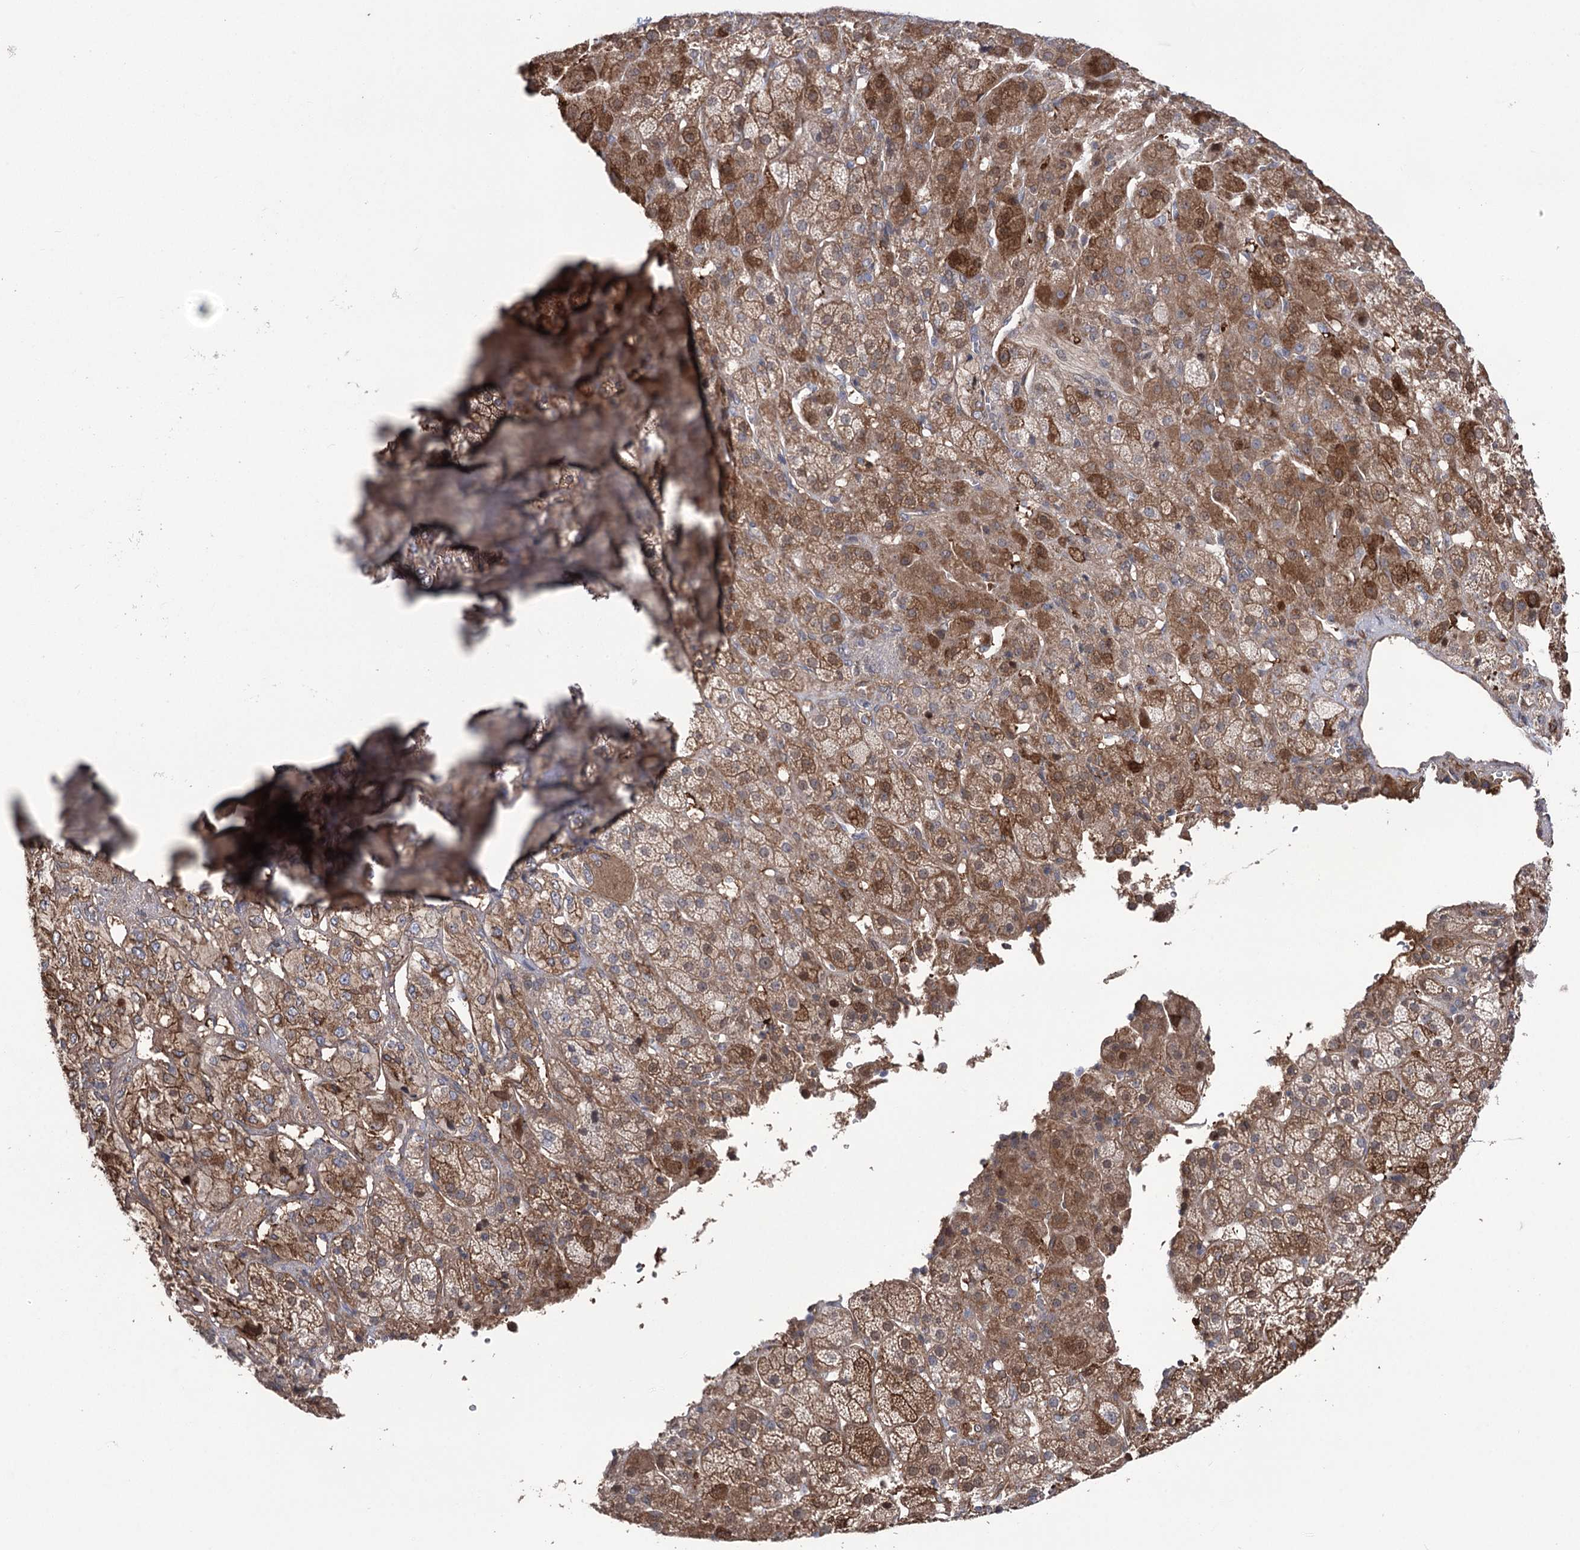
{"staining": {"intensity": "moderate", "quantity": ">75%", "location": "cytoplasmic/membranous"}, "tissue": "adrenal gland", "cell_type": "Glandular cells", "image_type": "normal", "snomed": [{"axis": "morphology", "description": "Normal tissue, NOS"}, {"axis": "topography", "description": "Adrenal gland"}], "caption": "Immunohistochemical staining of normal human adrenal gland displays medium levels of moderate cytoplasmic/membranous staining in approximately >75% of glandular cells.", "gene": "OTUD1", "patient": {"sex": "female", "age": 57}}